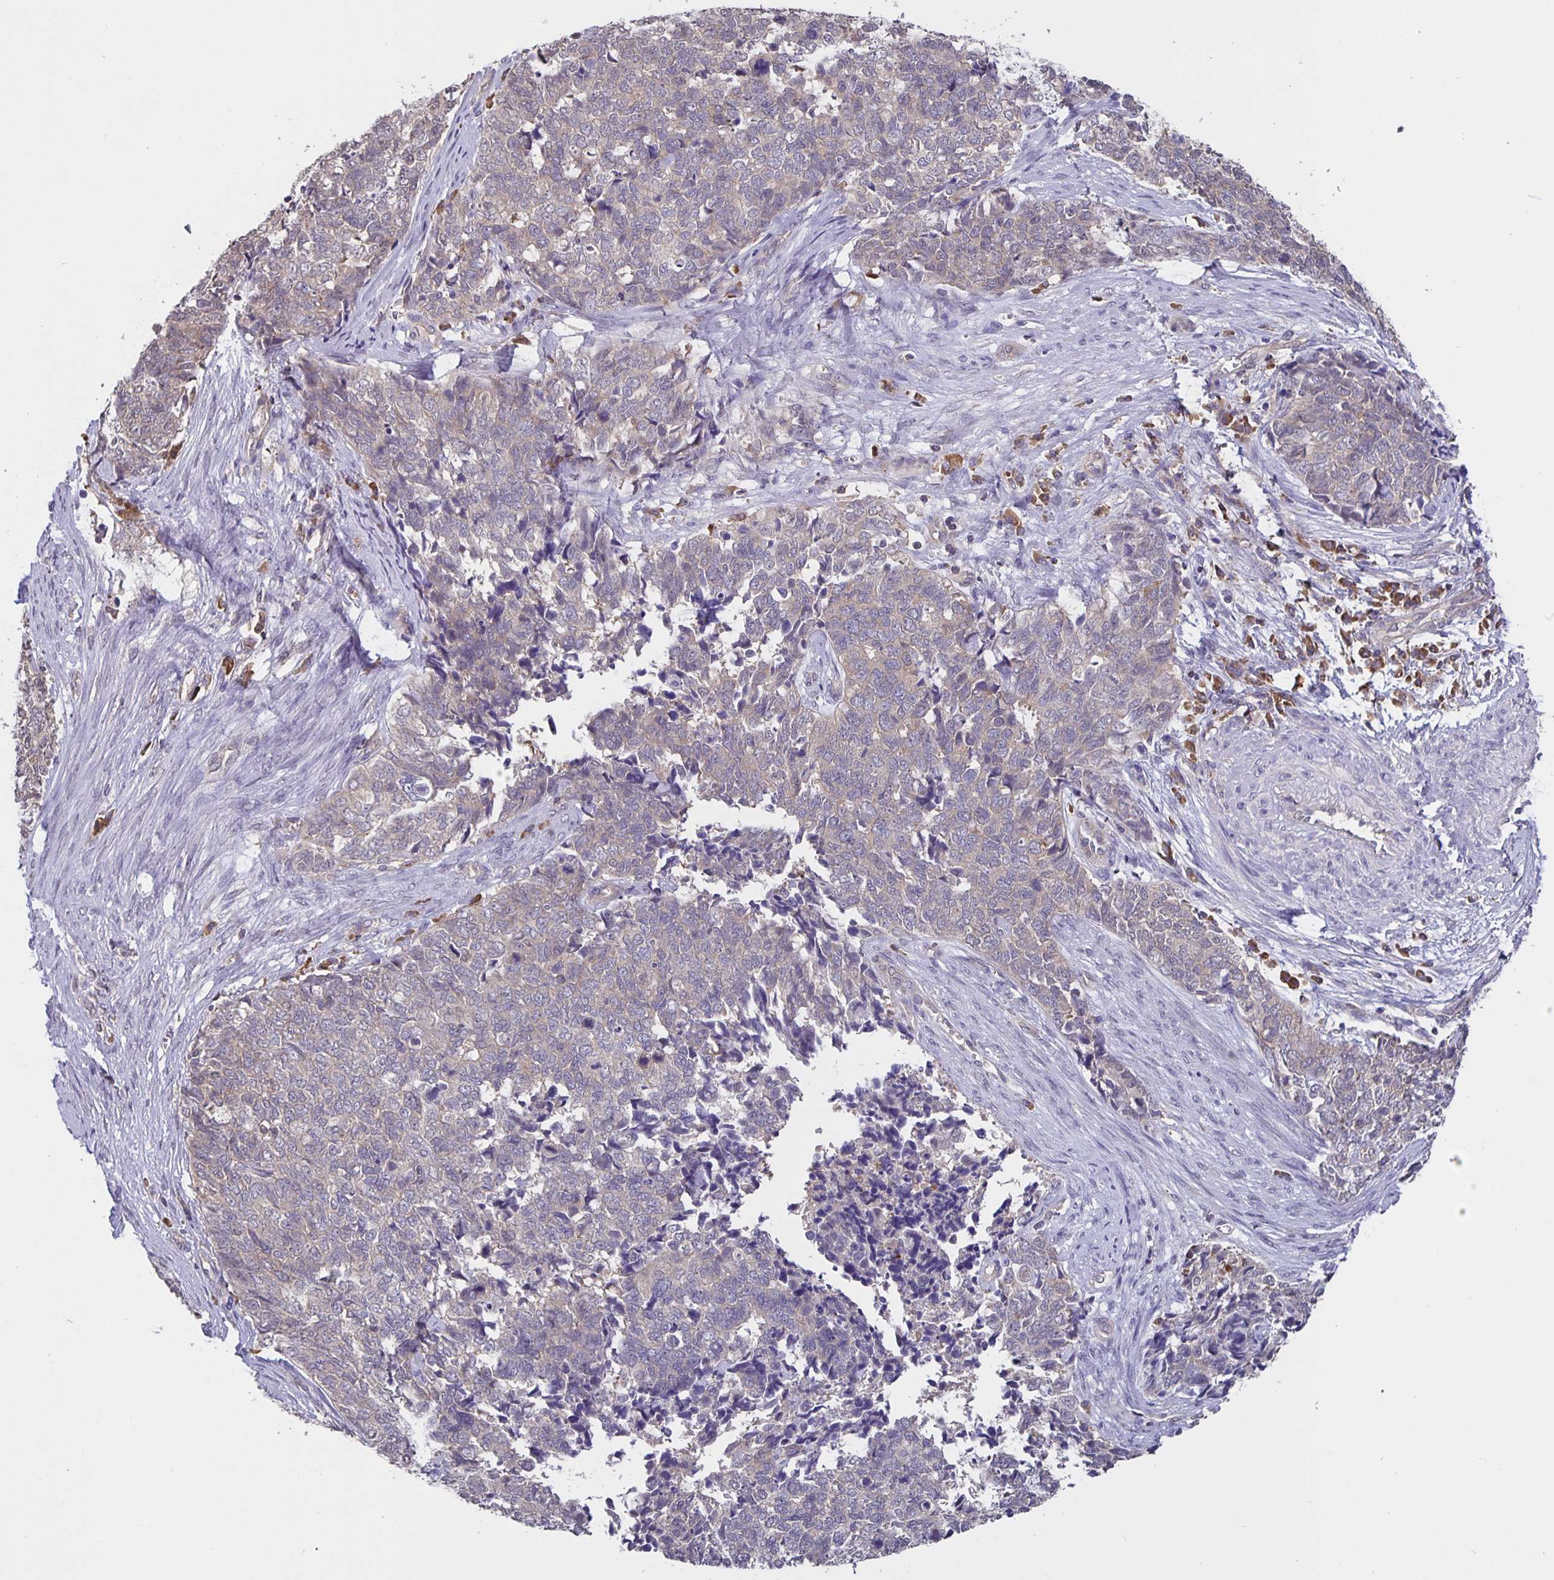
{"staining": {"intensity": "weak", "quantity": "<25%", "location": "cytoplasmic/membranous"}, "tissue": "cervical cancer", "cell_type": "Tumor cells", "image_type": "cancer", "snomed": [{"axis": "morphology", "description": "Adenocarcinoma, NOS"}, {"axis": "topography", "description": "Cervix"}], "caption": "Human cervical adenocarcinoma stained for a protein using immunohistochemistry displays no expression in tumor cells.", "gene": "FEM1C", "patient": {"sex": "female", "age": 63}}